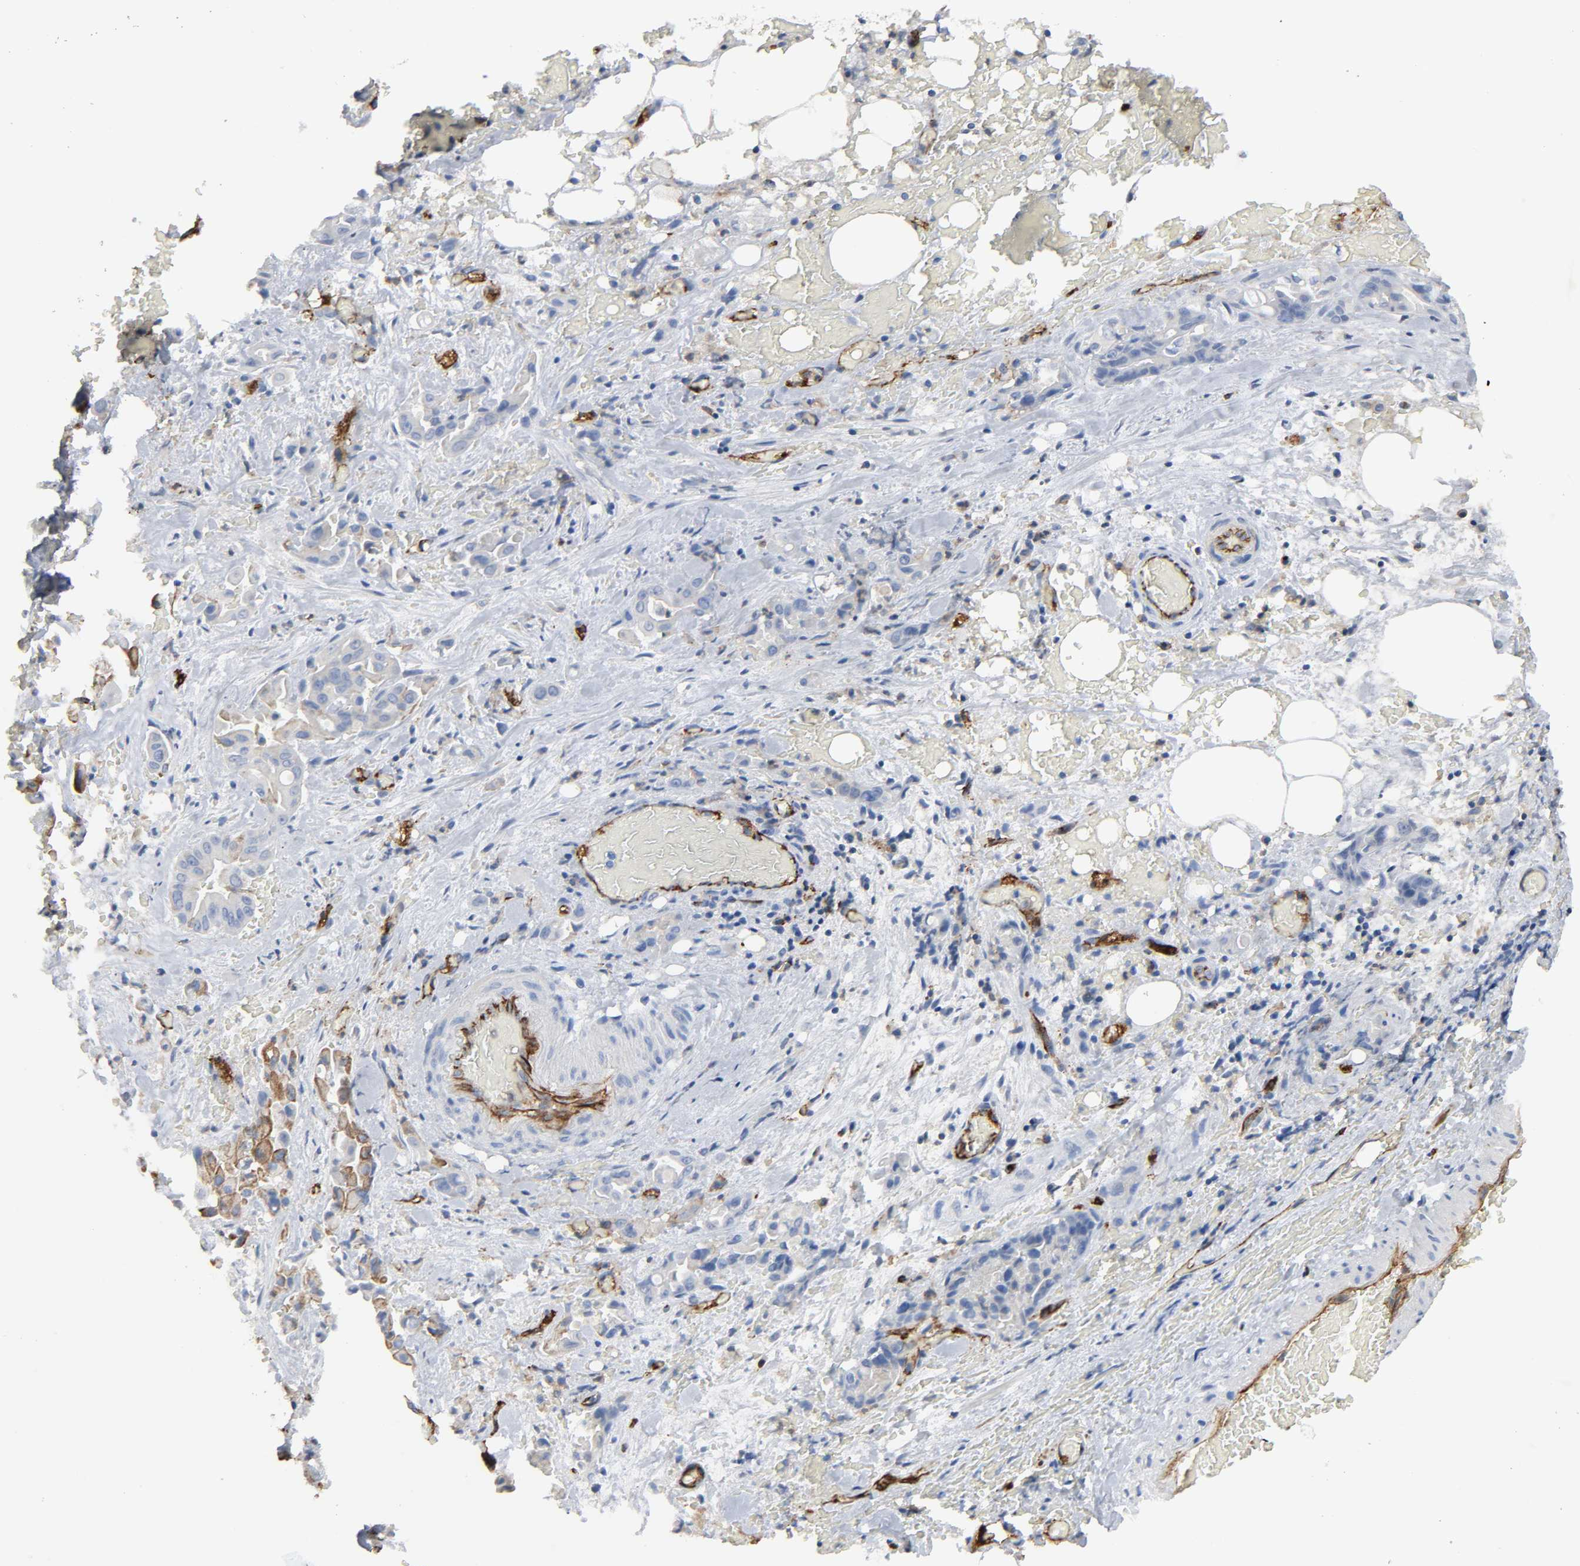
{"staining": {"intensity": "moderate", "quantity": "<25%", "location": "cytoplasmic/membranous"}, "tissue": "liver cancer", "cell_type": "Tumor cells", "image_type": "cancer", "snomed": [{"axis": "morphology", "description": "Cholangiocarcinoma"}, {"axis": "topography", "description": "Liver"}], "caption": "Liver cancer stained with DAB immunohistochemistry (IHC) demonstrates low levels of moderate cytoplasmic/membranous staining in approximately <25% of tumor cells. (DAB = brown stain, brightfield microscopy at high magnification).", "gene": "PECAM1", "patient": {"sex": "female", "age": 68}}